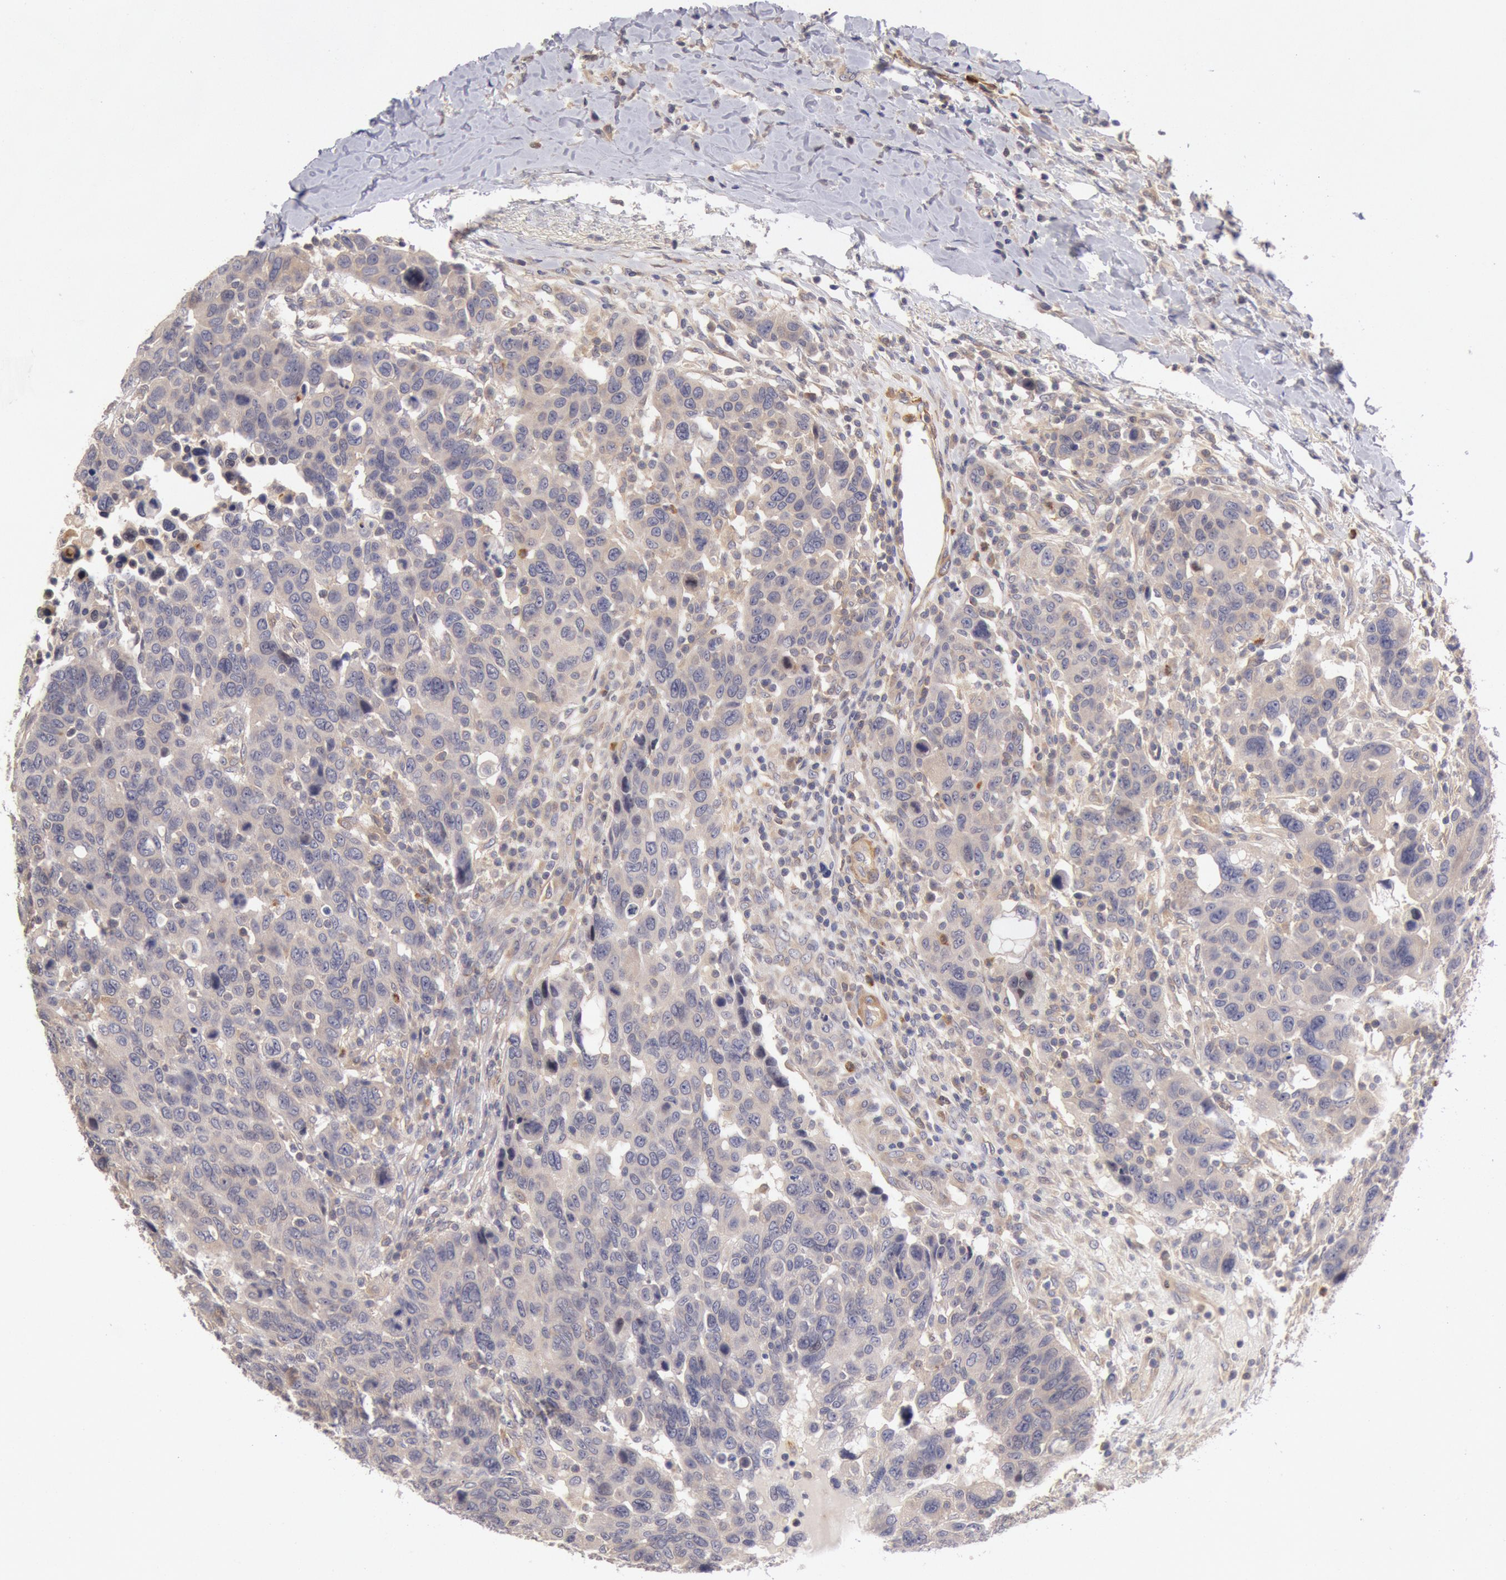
{"staining": {"intensity": "weak", "quantity": "25%-75%", "location": "cytoplasmic/membranous"}, "tissue": "breast cancer", "cell_type": "Tumor cells", "image_type": "cancer", "snomed": [{"axis": "morphology", "description": "Duct carcinoma"}, {"axis": "topography", "description": "Breast"}], "caption": "Breast intraductal carcinoma tissue exhibits weak cytoplasmic/membranous expression in approximately 25%-75% of tumor cells, visualized by immunohistochemistry. (Brightfield microscopy of DAB IHC at high magnification).", "gene": "TMED8", "patient": {"sex": "female", "age": 37}}